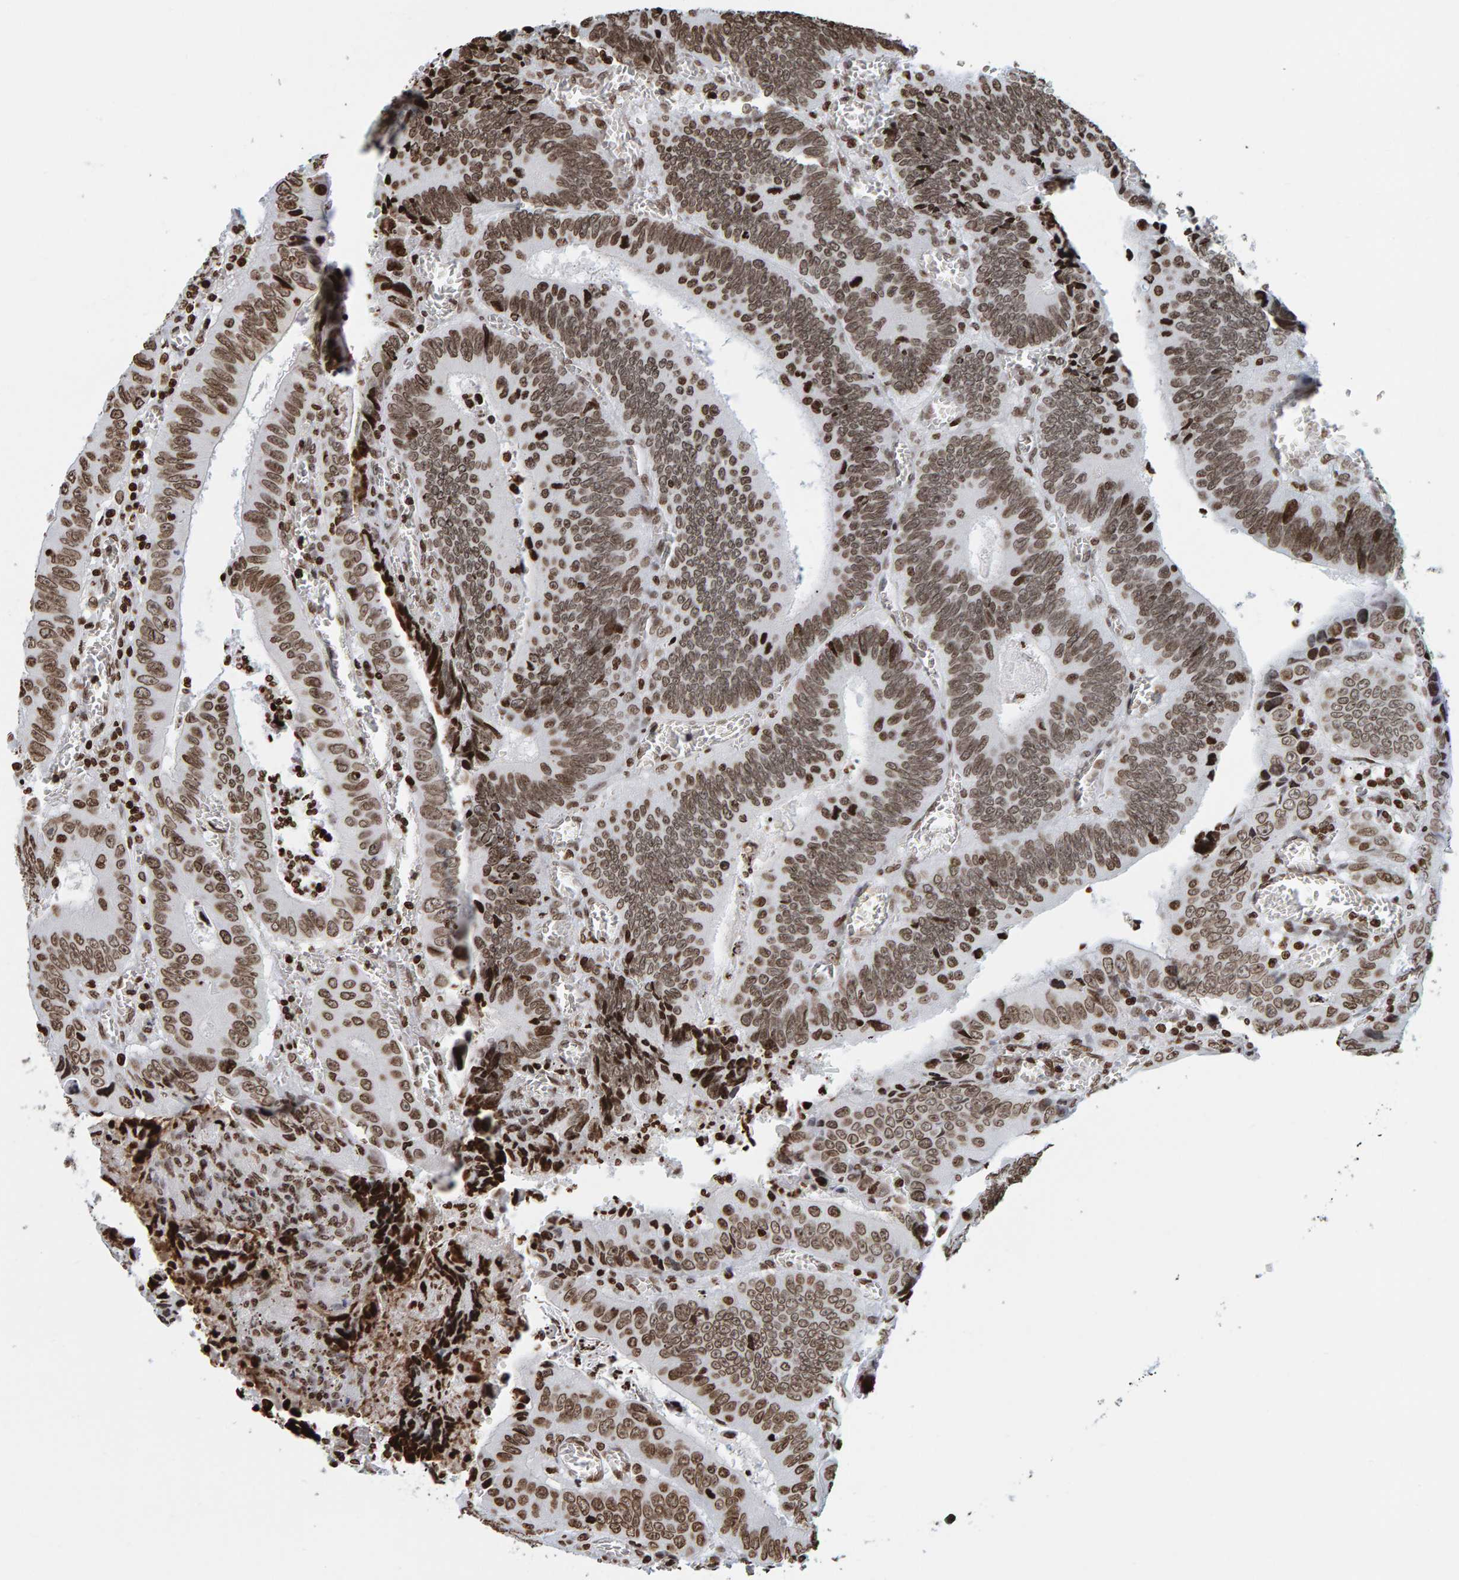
{"staining": {"intensity": "moderate", "quantity": ">75%", "location": "nuclear"}, "tissue": "colorectal cancer", "cell_type": "Tumor cells", "image_type": "cancer", "snomed": [{"axis": "morphology", "description": "Inflammation, NOS"}, {"axis": "morphology", "description": "Adenocarcinoma, NOS"}, {"axis": "topography", "description": "Colon"}], "caption": "Adenocarcinoma (colorectal) tissue displays moderate nuclear expression in approximately >75% of tumor cells The protein is shown in brown color, while the nuclei are stained blue.", "gene": "BRF2", "patient": {"sex": "male", "age": 72}}